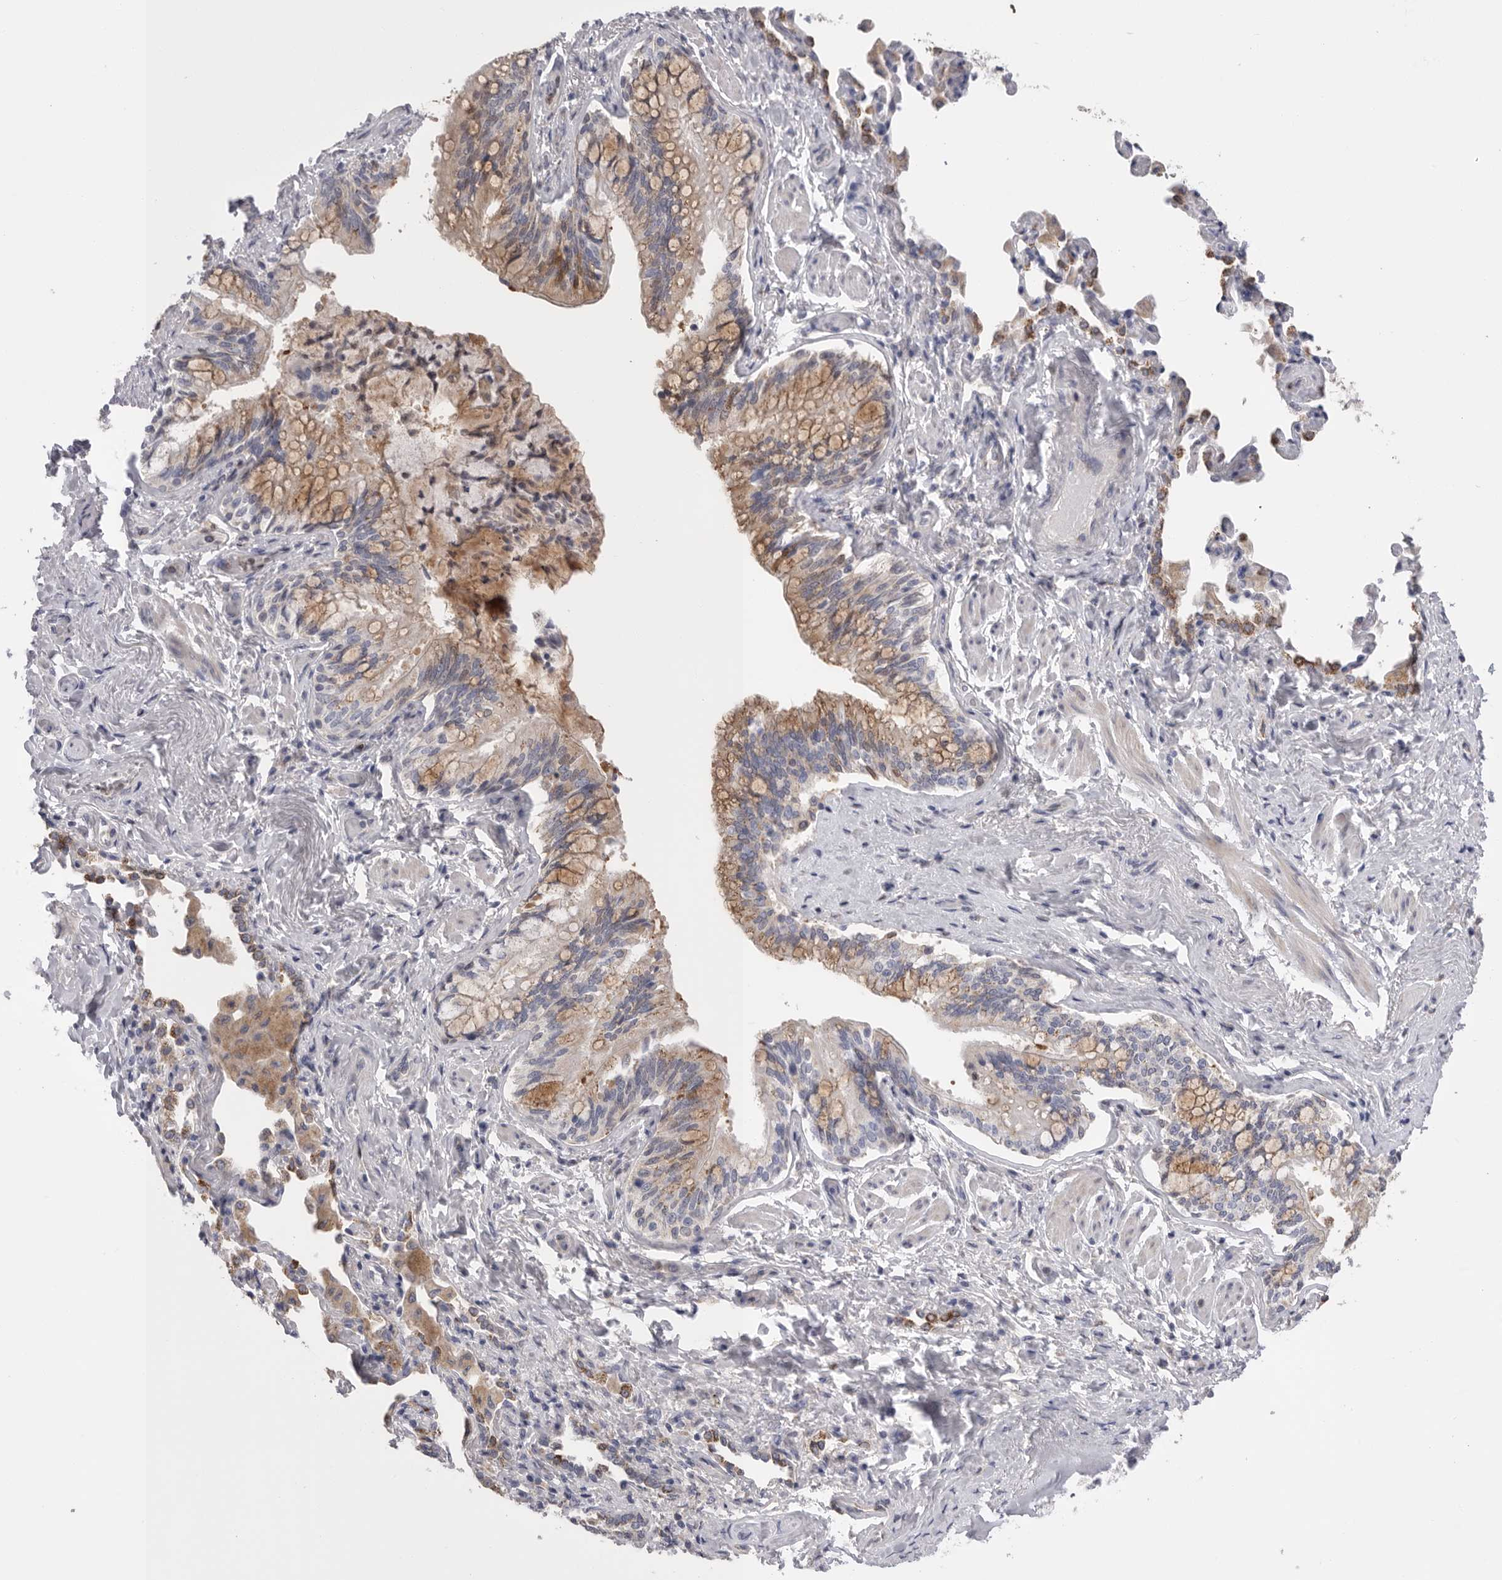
{"staining": {"intensity": "moderate", "quantity": ">75%", "location": "cytoplasmic/membranous"}, "tissue": "bronchus", "cell_type": "Respiratory epithelial cells", "image_type": "normal", "snomed": [{"axis": "morphology", "description": "Normal tissue, NOS"}, {"axis": "morphology", "description": "Inflammation, NOS"}, {"axis": "topography", "description": "Bronchus"}, {"axis": "topography", "description": "Lung"}], "caption": "Bronchus was stained to show a protein in brown. There is medium levels of moderate cytoplasmic/membranous positivity in approximately >75% of respiratory epithelial cells. (DAB IHC, brown staining for protein, blue staining for nuclei).", "gene": "CCDC126", "patient": {"sex": "female", "age": 46}}